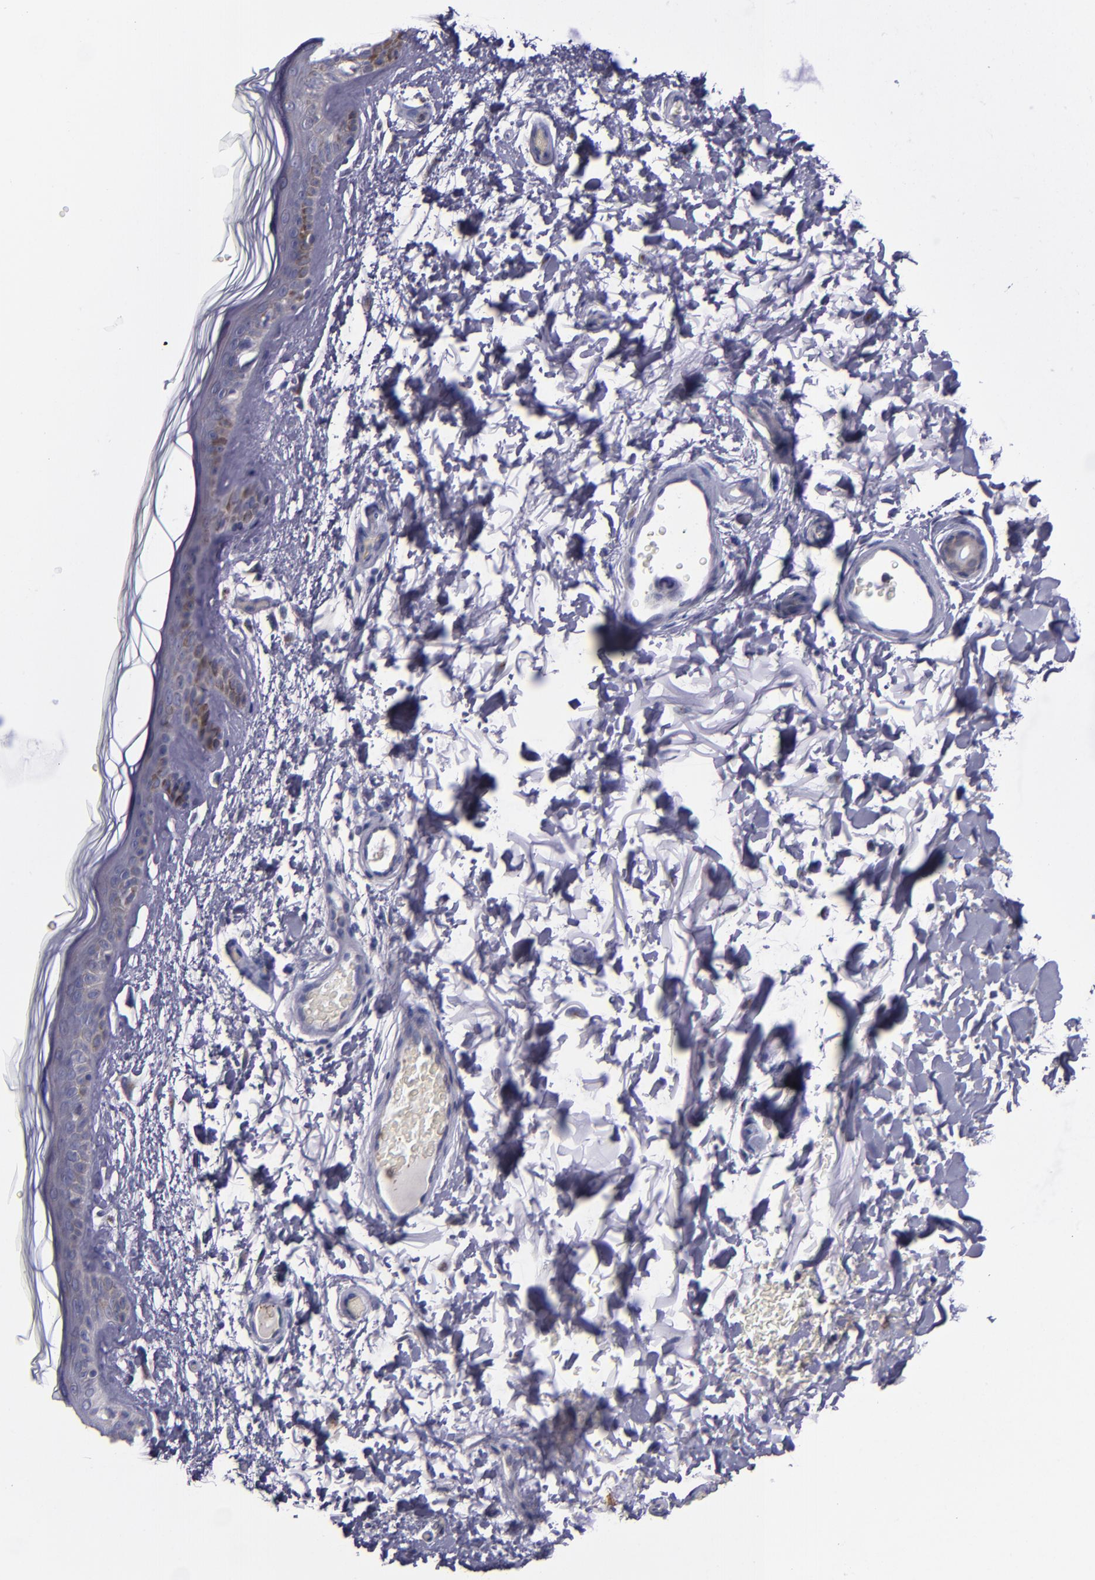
{"staining": {"intensity": "negative", "quantity": "none", "location": "none"}, "tissue": "skin", "cell_type": "Fibroblasts", "image_type": "normal", "snomed": [{"axis": "morphology", "description": "Normal tissue, NOS"}, {"axis": "topography", "description": "Skin"}], "caption": "A high-resolution photomicrograph shows IHC staining of unremarkable skin, which demonstrates no significant expression in fibroblasts.", "gene": "RAB41", "patient": {"sex": "male", "age": 63}}